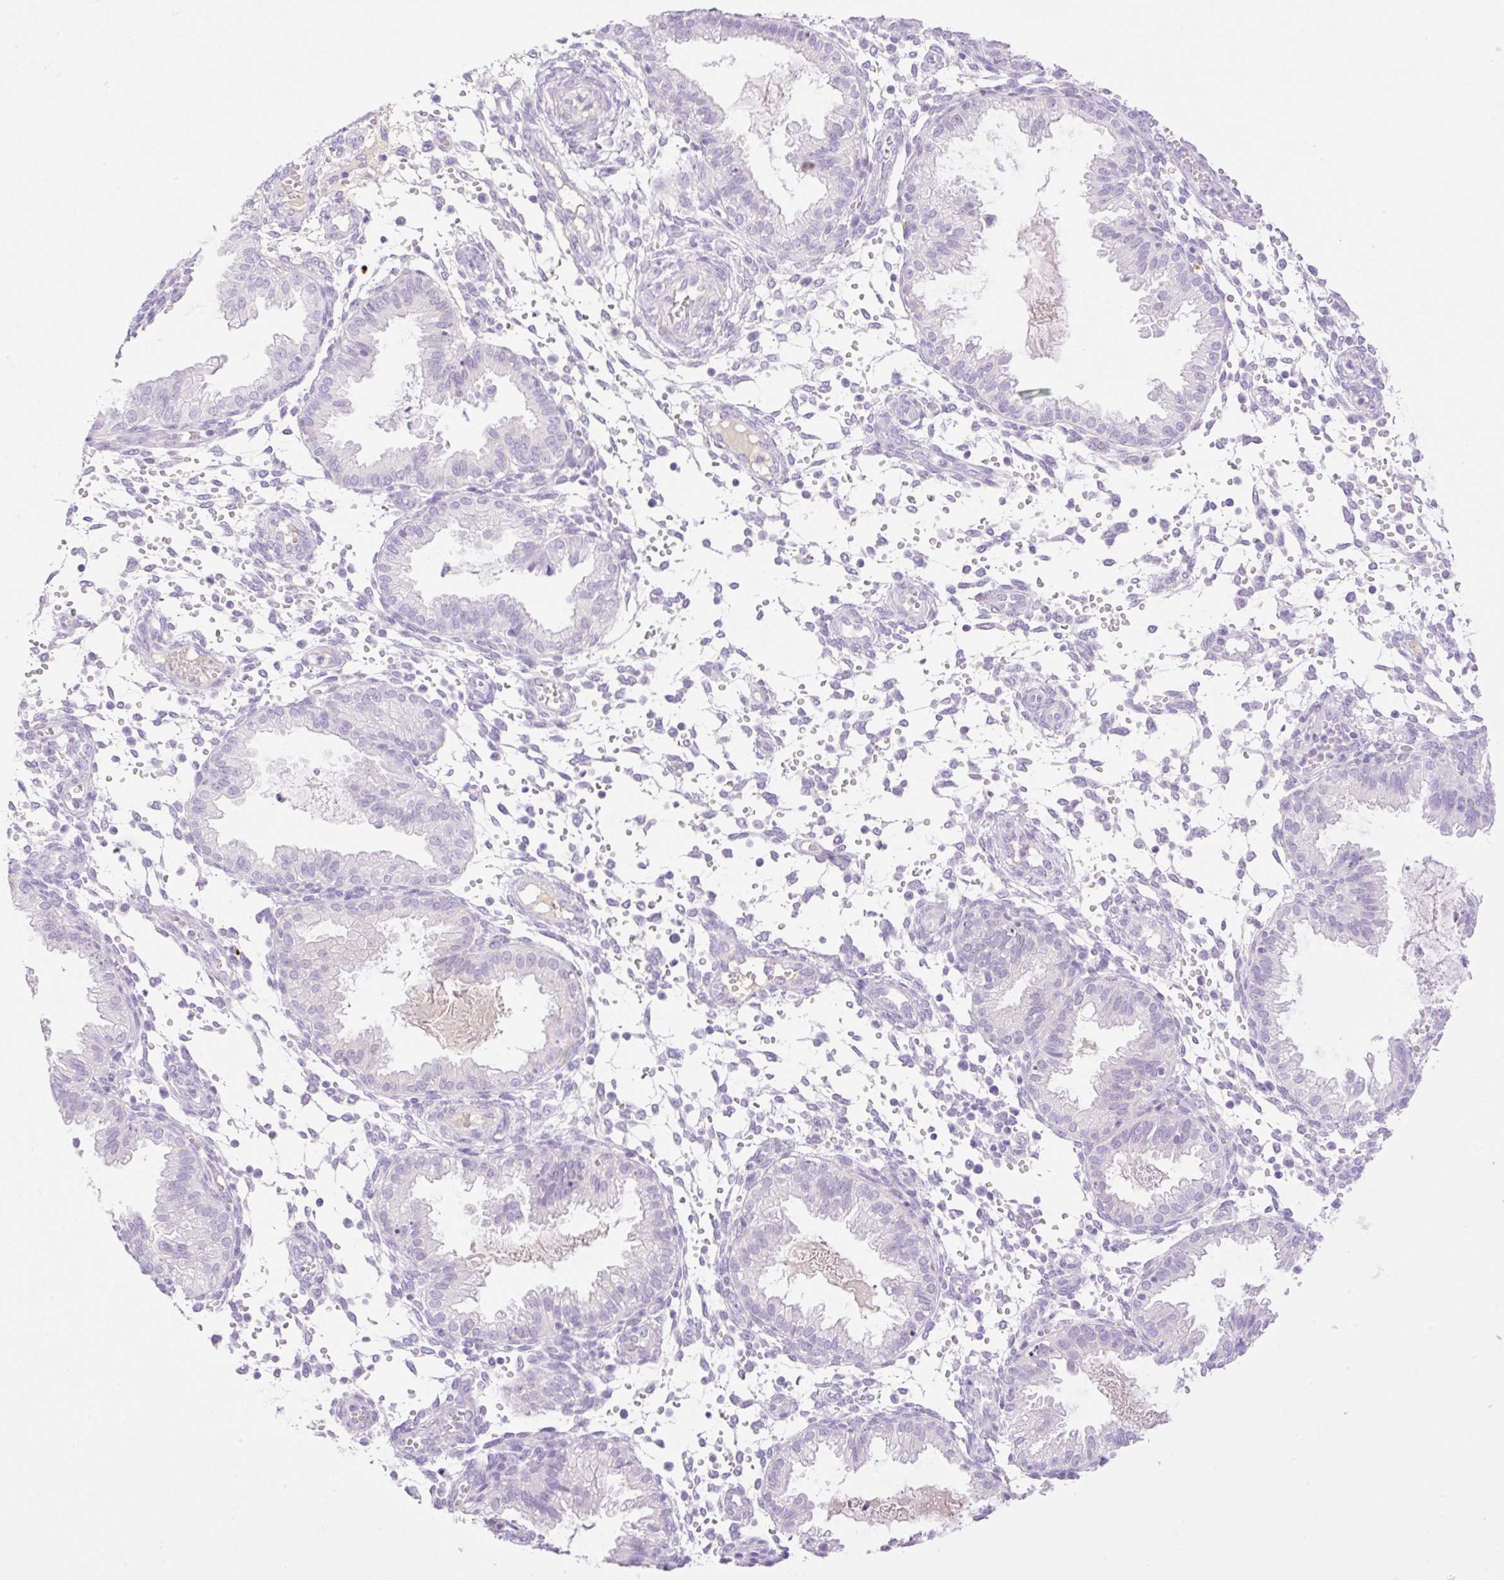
{"staining": {"intensity": "negative", "quantity": "none", "location": "none"}, "tissue": "endometrium", "cell_type": "Cells in endometrial stroma", "image_type": "normal", "snomed": [{"axis": "morphology", "description": "Normal tissue, NOS"}, {"axis": "topography", "description": "Endometrium"}], "caption": "High magnification brightfield microscopy of benign endometrium stained with DAB (3,3'-diaminobenzidine) (brown) and counterstained with hematoxylin (blue): cells in endometrial stroma show no significant staining. The staining is performed using DAB brown chromogen with nuclei counter-stained in using hematoxylin.", "gene": "PALM3", "patient": {"sex": "female", "age": 33}}